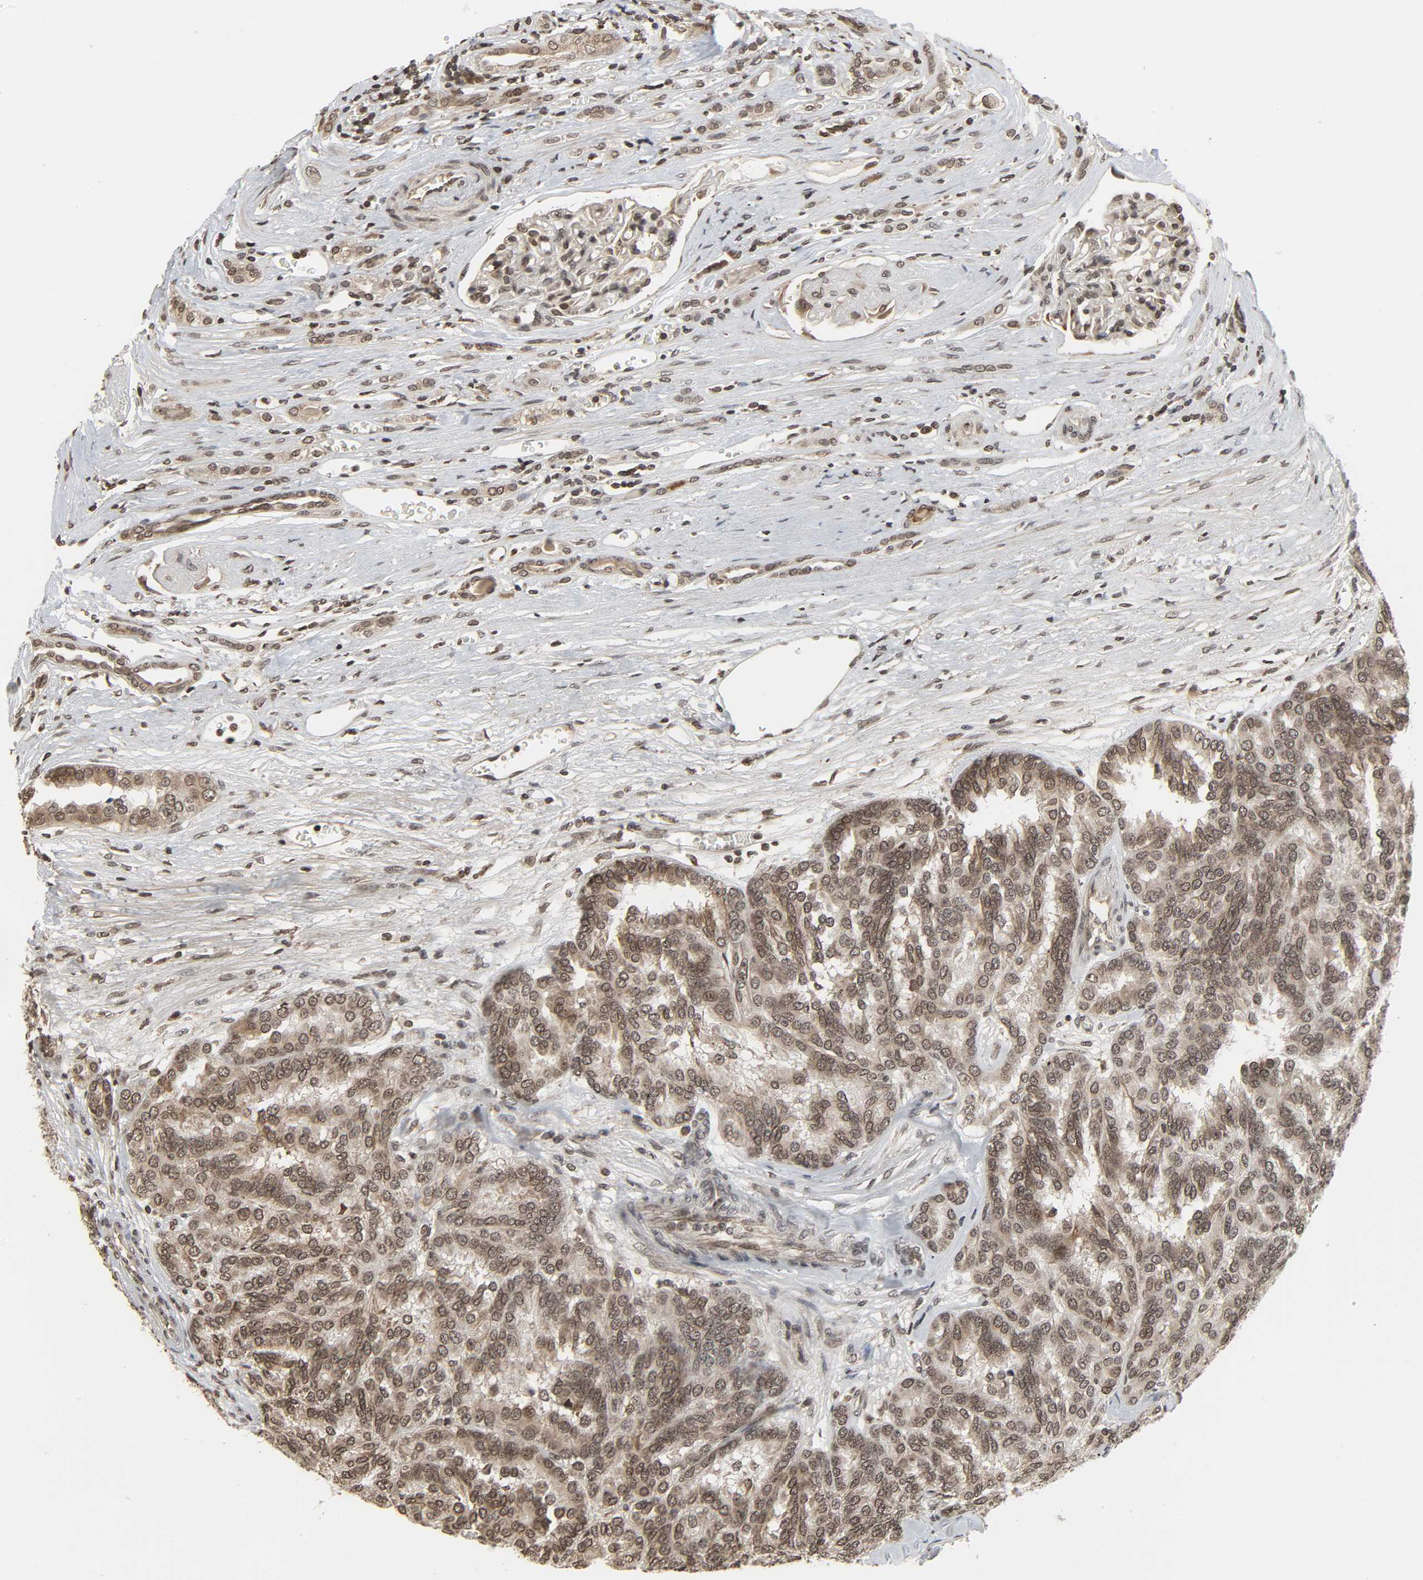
{"staining": {"intensity": "weak", "quantity": ">75%", "location": "nuclear"}, "tissue": "renal cancer", "cell_type": "Tumor cells", "image_type": "cancer", "snomed": [{"axis": "morphology", "description": "Adenocarcinoma, NOS"}, {"axis": "topography", "description": "Kidney"}], "caption": "The histopathology image reveals staining of renal cancer, revealing weak nuclear protein staining (brown color) within tumor cells.", "gene": "XRCC1", "patient": {"sex": "male", "age": 46}}